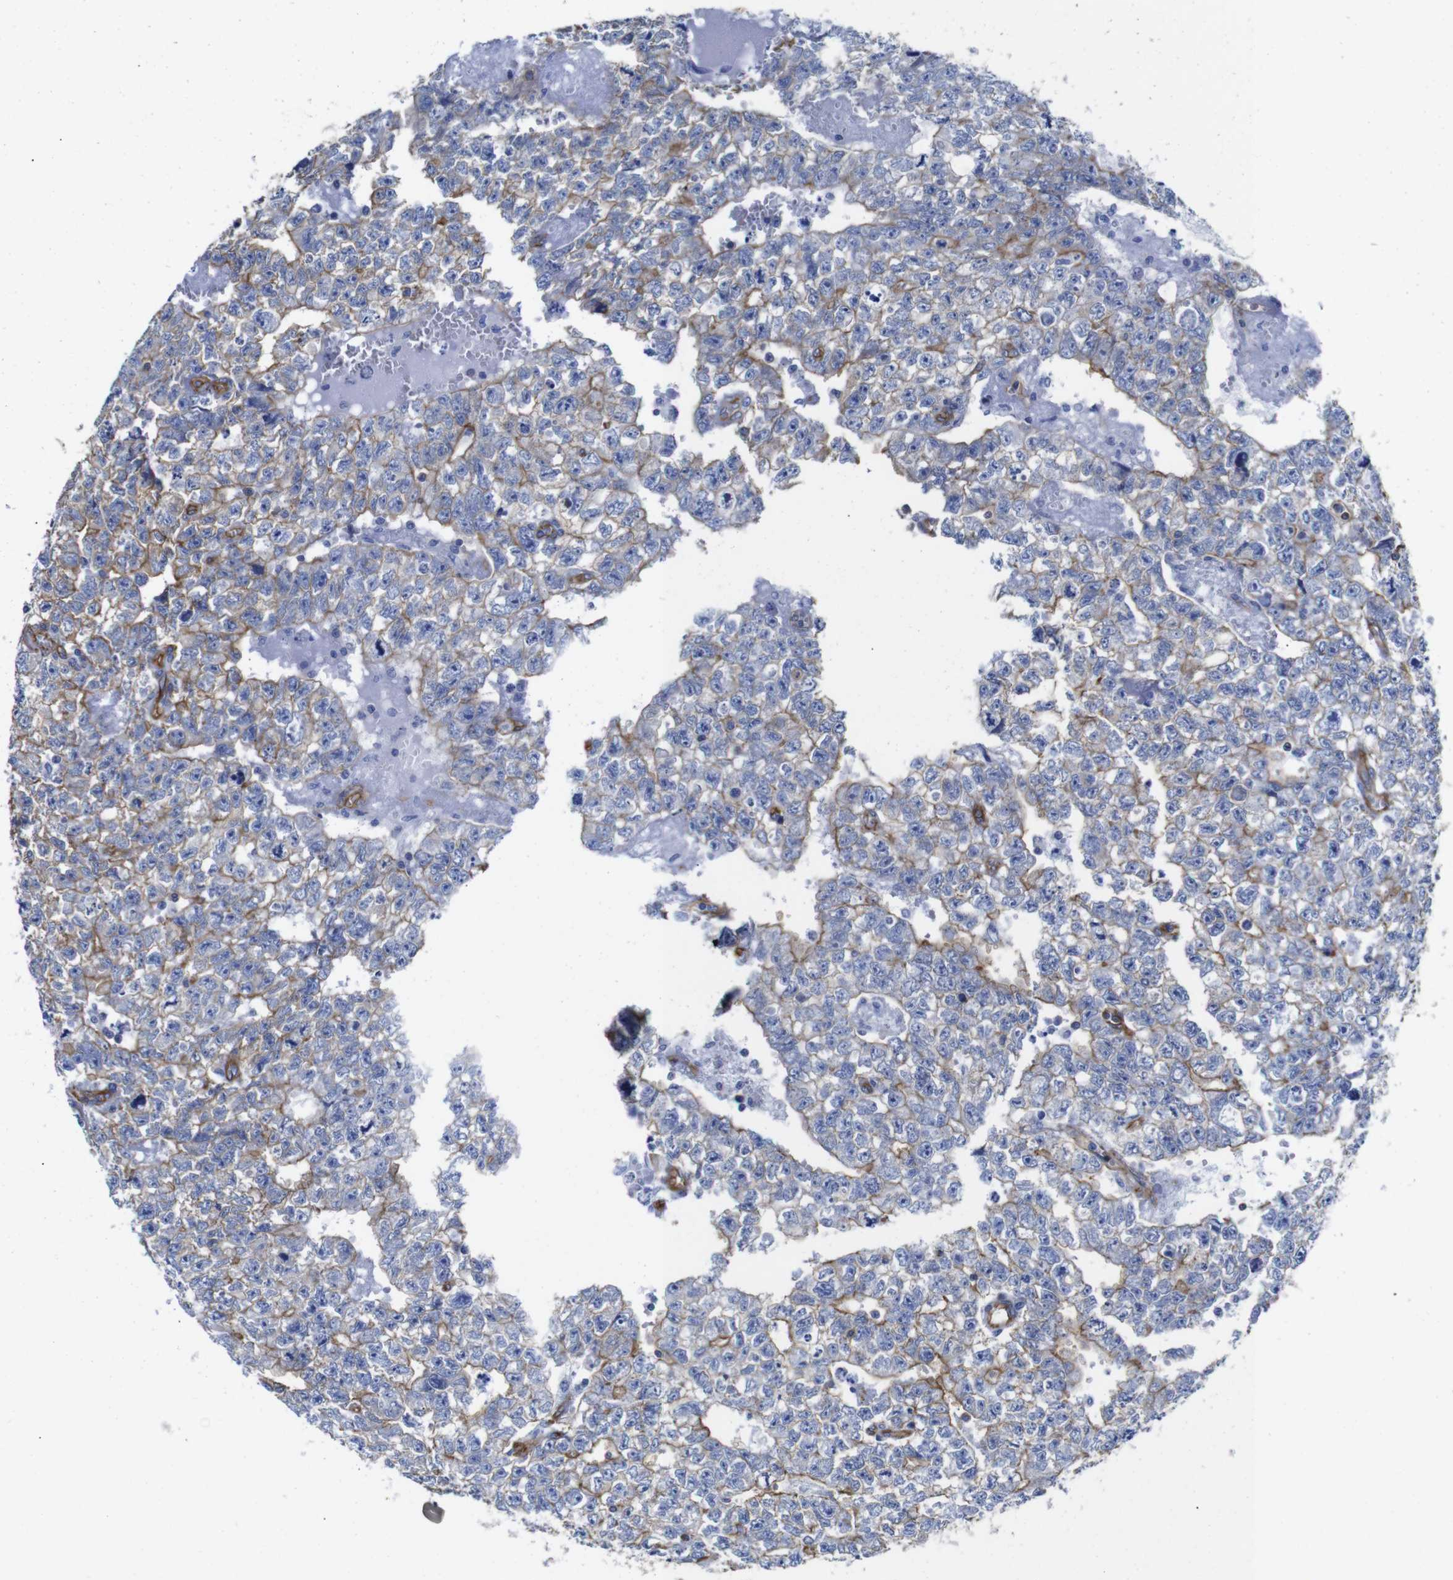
{"staining": {"intensity": "moderate", "quantity": ">75%", "location": "cytoplasmic/membranous"}, "tissue": "testis cancer", "cell_type": "Tumor cells", "image_type": "cancer", "snomed": [{"axis": "morphology", "description": "Seminoma, NOS"}, {"axis": "morphology", "description": "Carcinoma, Embryonal, NOS"}, {"axis": "topography", "description": "Testis"}], "caption": "Immunohistochemical staining of testis seminoma reveals medium levels of moderate cytoplasmic/membranous expression in approximately >75% of tumor cells. The protein of interest is stained brown, and the nuclei are stained in blue (DAB IHC with brightfield microscopy, high magnification).", "gene": "SPTBN1", "patient": {"sex": "male", "age": 38}}